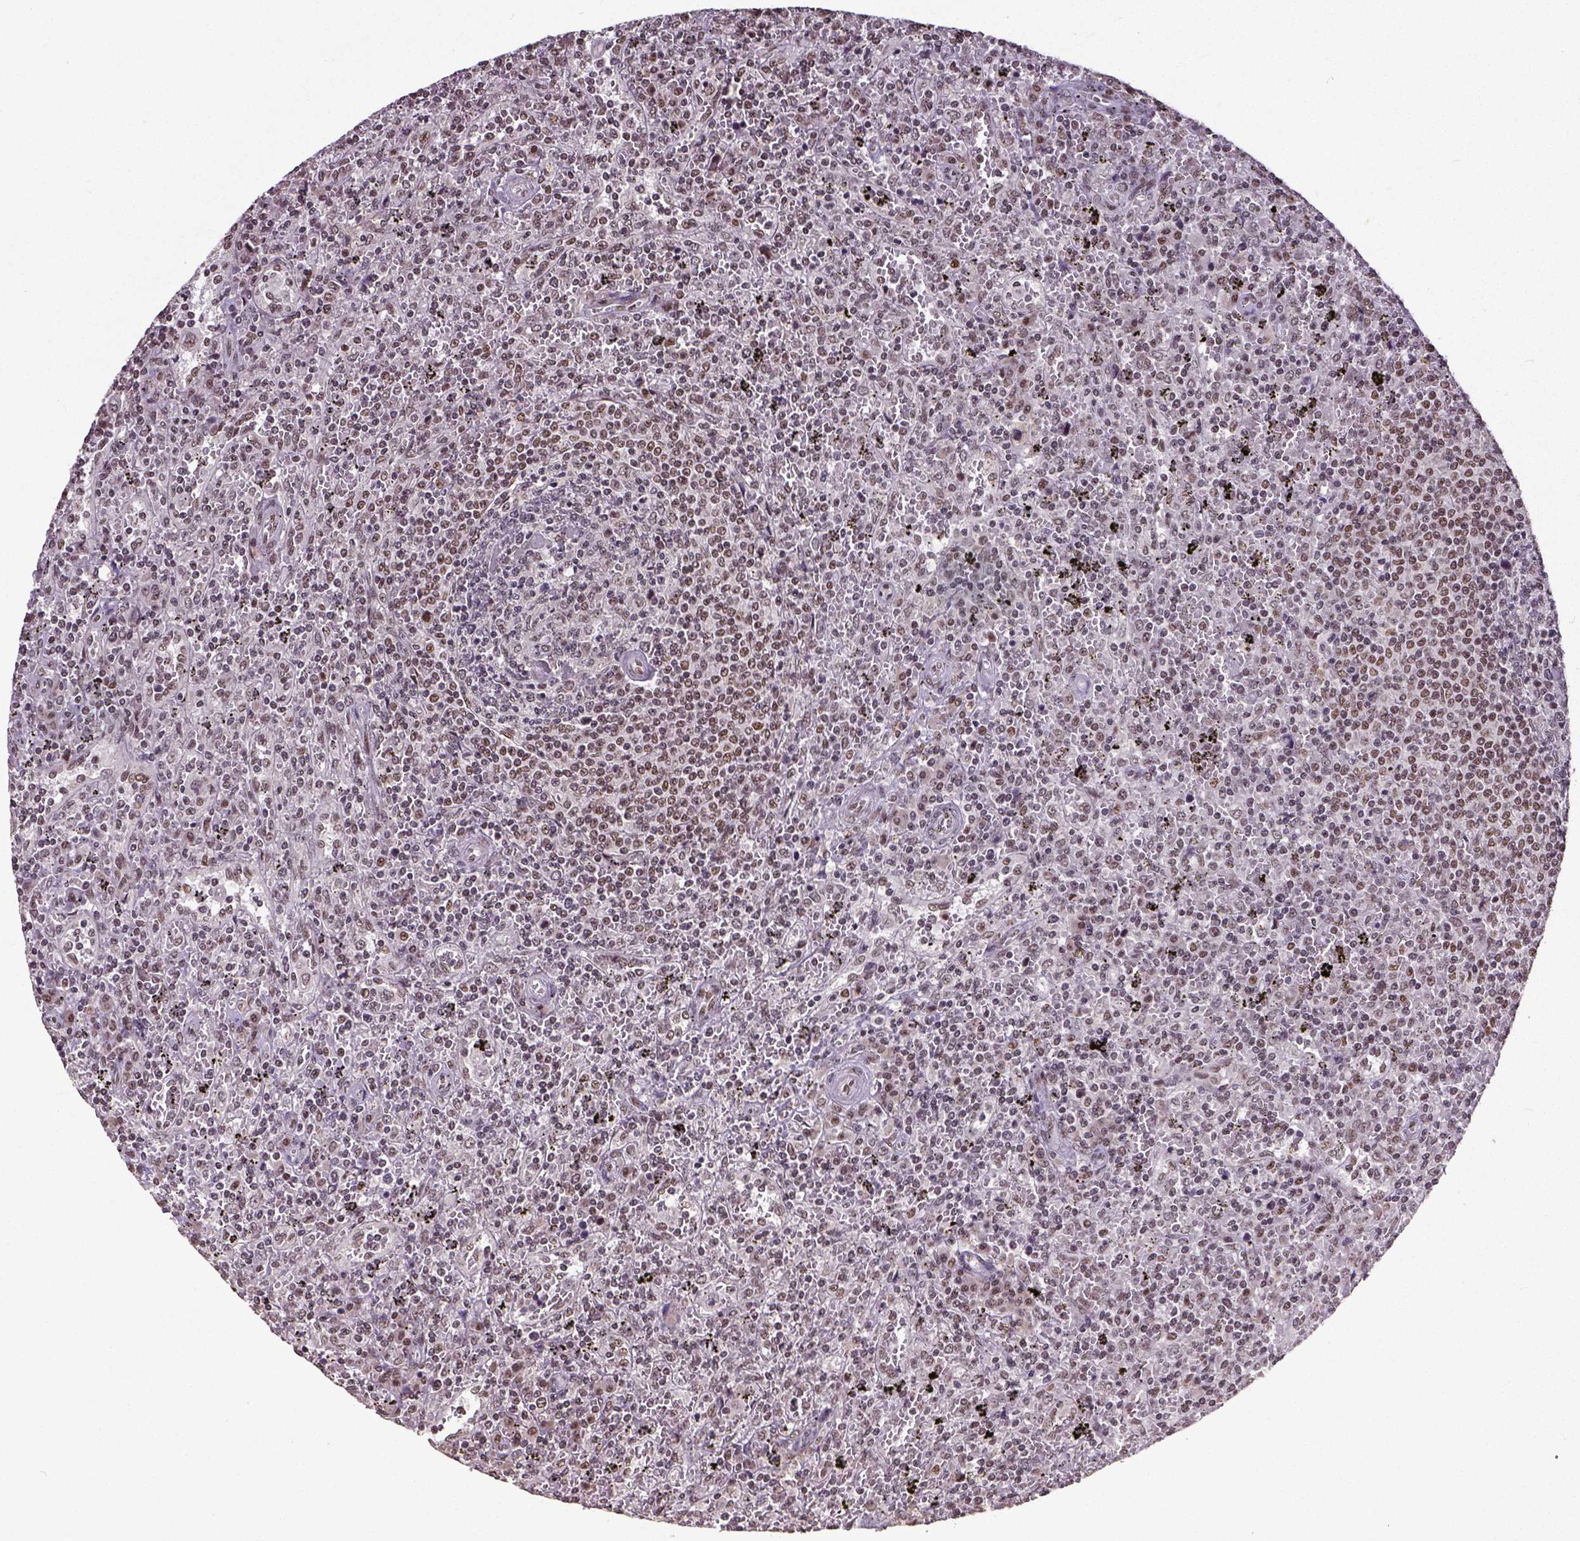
{"staining": {"intensity": "moderate", "quantity": "<25%", "location": "nuclear"}, "tissue": "lymphoma", "cell_type": "Tumor cells", "image_type": "cancer", "snomed": [{"axis": "morphology", "description": "Malignant lymphoma, non-Hodgkin's type, Low grade"}, {"axis": "topography", "description": "Spleen"}], "caption": "DAB immunohistochemical staining of lymphoma exhibits moderate nuclear protein expression in about <25% of tumor cells. (Stains: DAB (3,3'-diaminobenzidine) in brown, nuclei in blue, Microscopy: brightfield microscopy at high magnification).", "gene": "ATRX", "patient": {"sex": "male", "age": 62}}